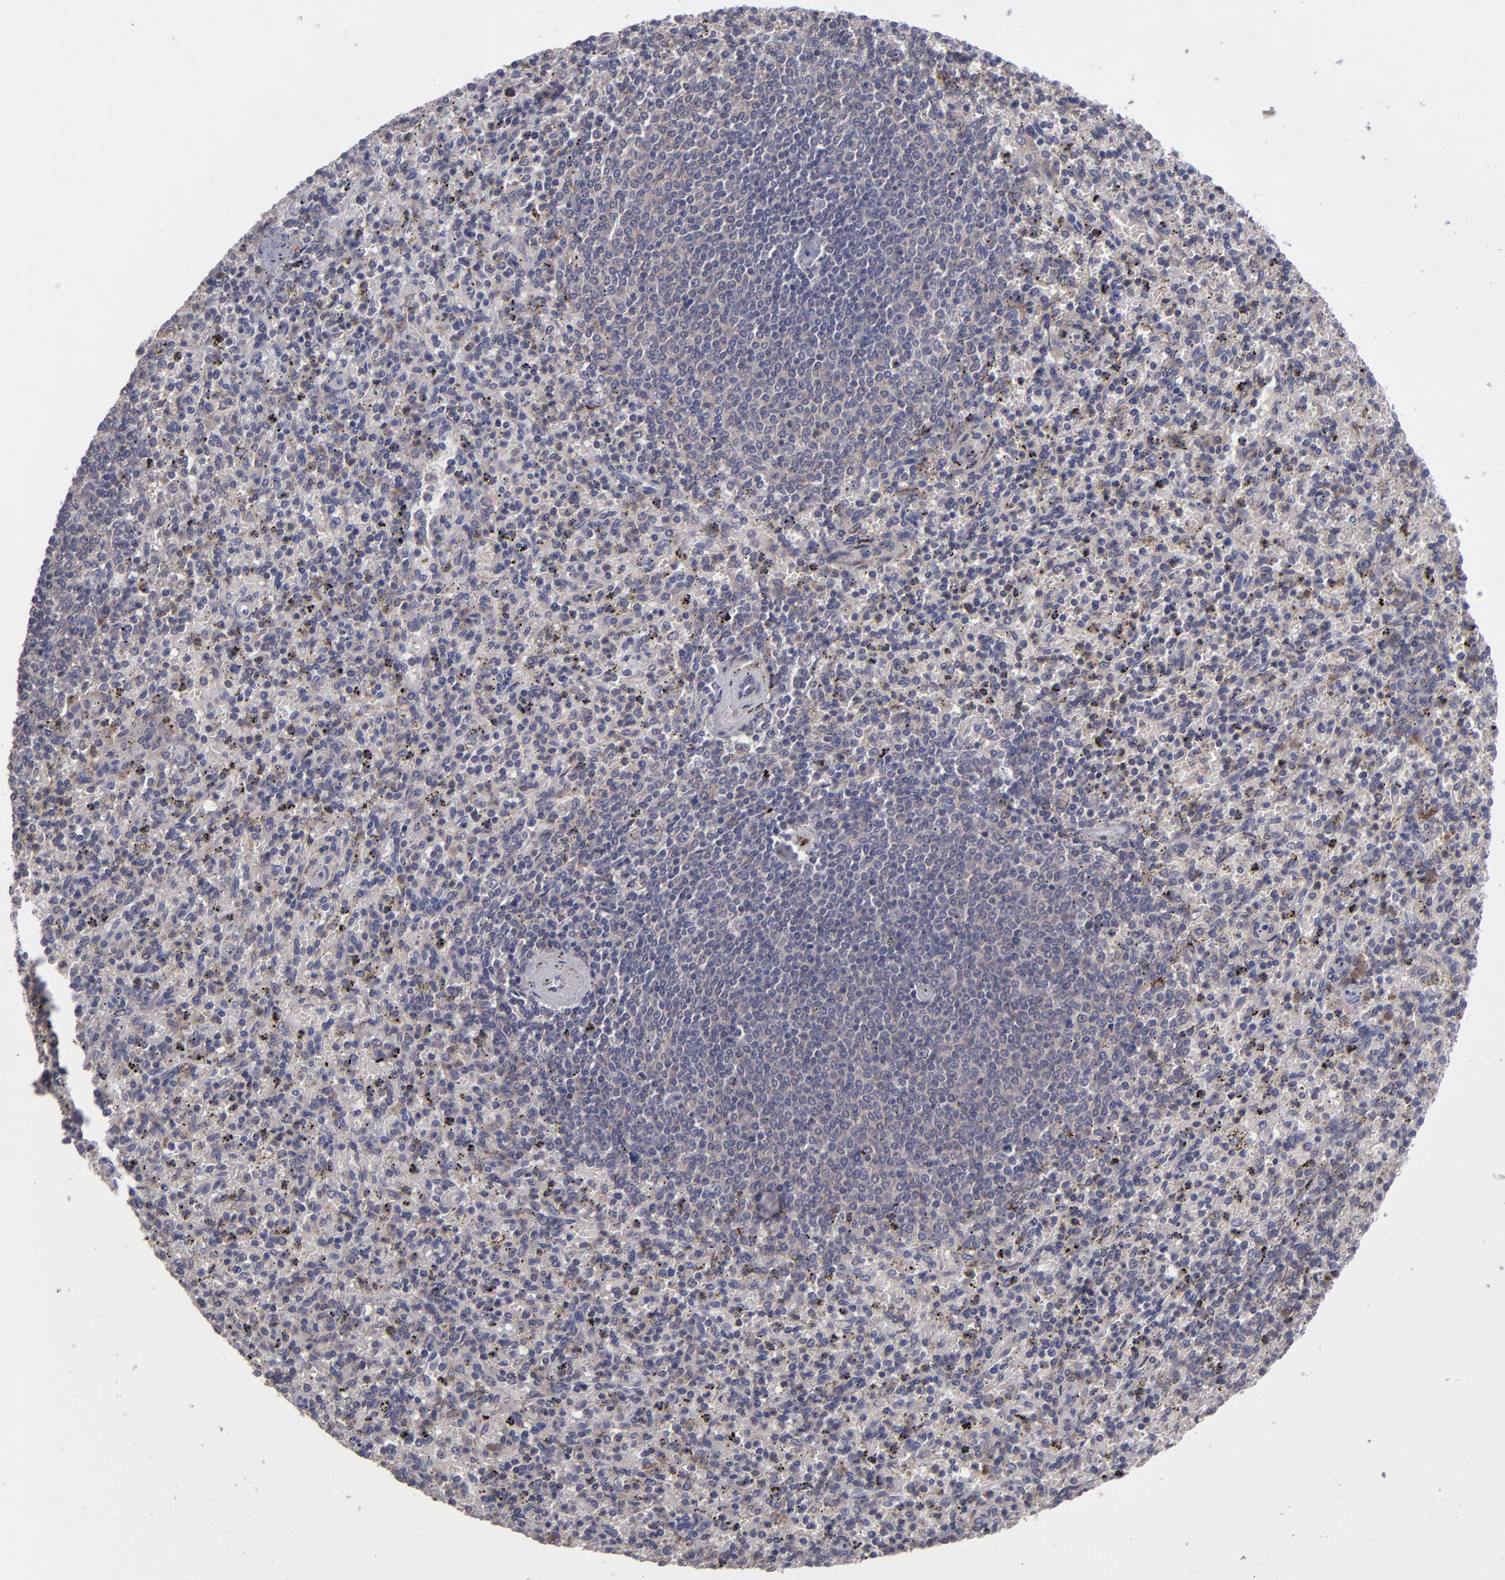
{"staining": {"intensity": "moderate", "quantity": "<25%", "location": "cytoplasmic/membranous"}, "tissue": "spleen", "cell_type": "Cells in red pulp", "image_type": "normal", "snomed": [{"axis": "morphology", "description": "Normal tissue, NOS"}, {"axis": "topography", "description": "Spleen"}], "caption": "Protein staining by immunohistochemistry shows moderate cytoplasmic/membranous positivity in about <25% of cells in red pulp in unremarkable spleen. The staining was performed using DAB, with brown indicating positive protein expression. Nuclei are stained blue with hematoxylin.", "gene": "IL12A", "patient": {"sex": "male", "age": 72}}